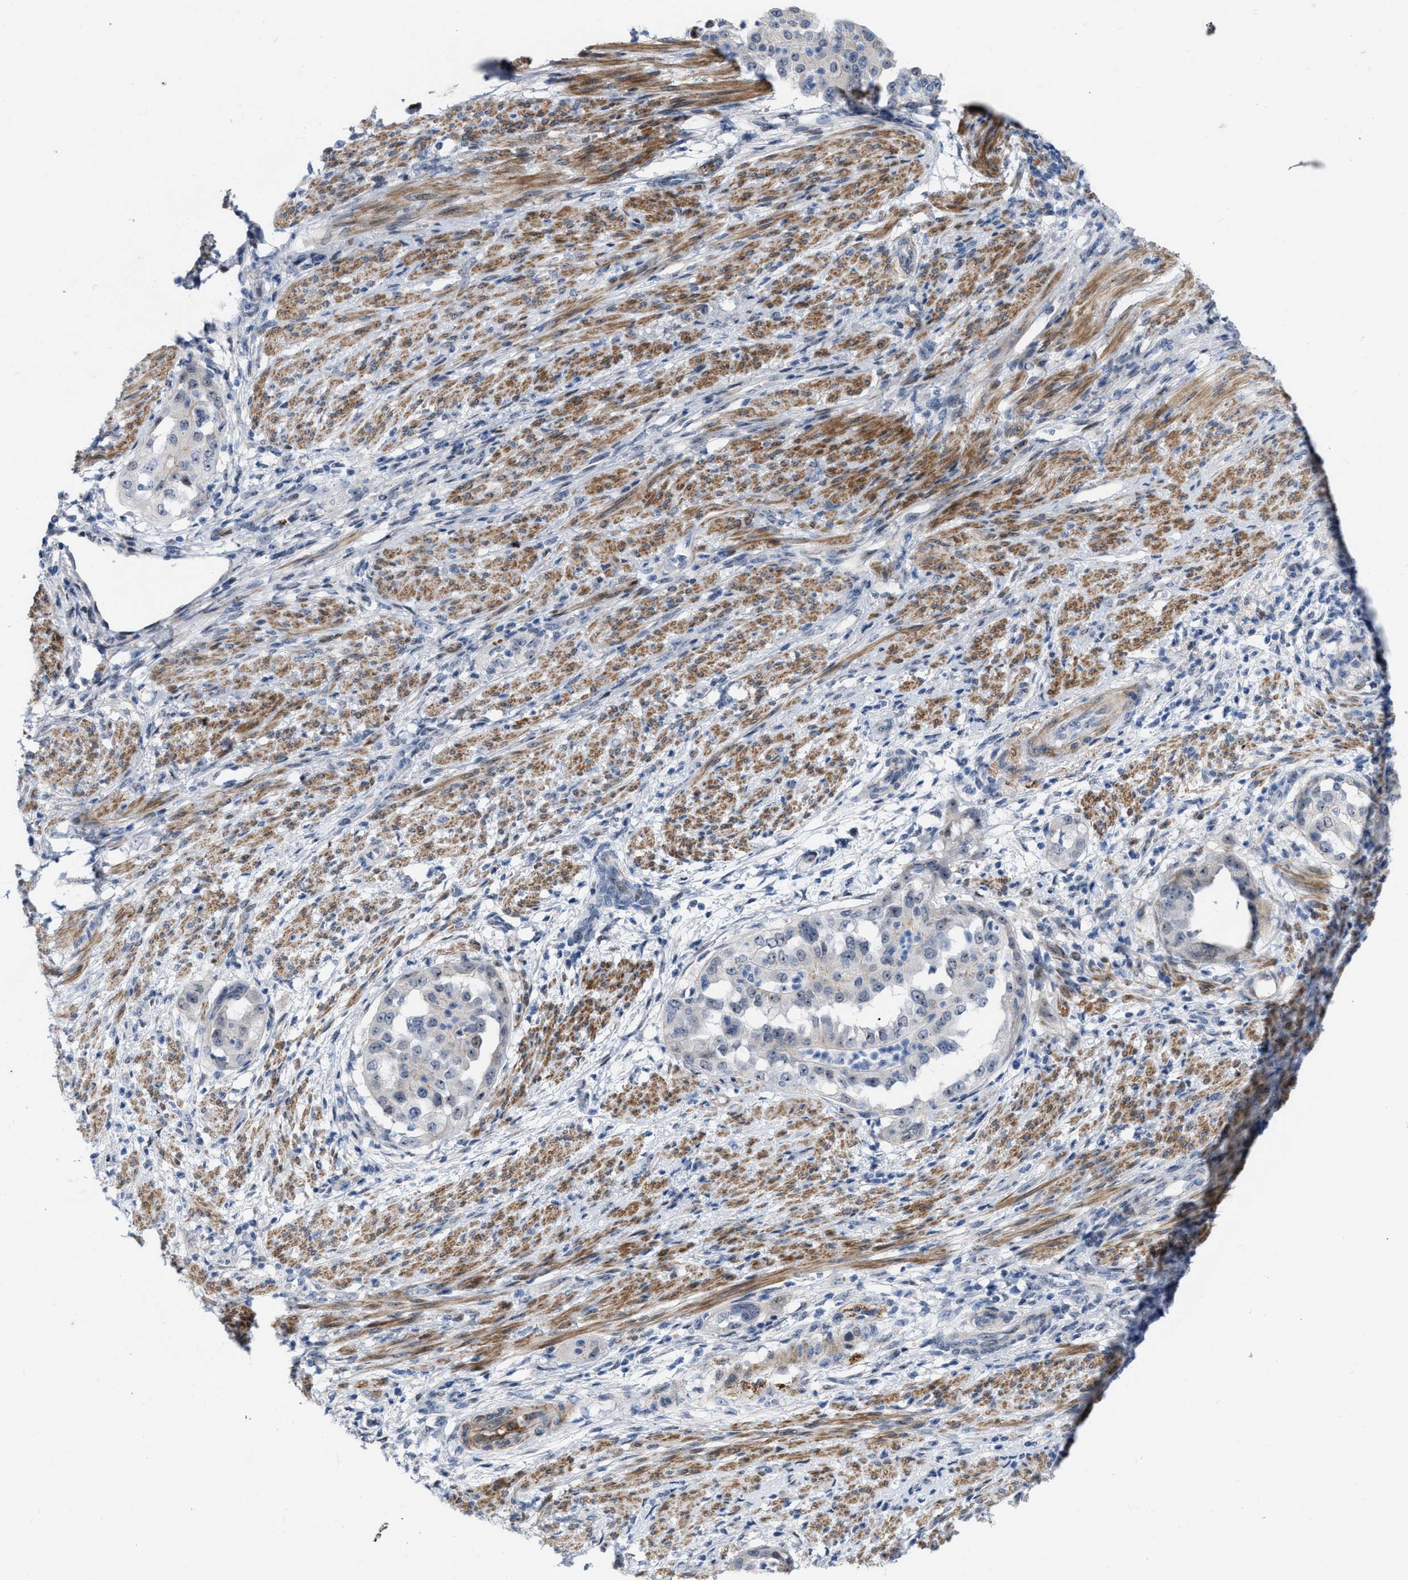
{"staining": {"intensity": "weak", "quantity": "25%-75%", "location": "cytoplasmic/membranous,nuclear"}, "tissue": "endometrial cancer", "cell_type": "Tumor cells", "image_type": "cancer", "snomed": [{"axis": "morphology", "description": "Adenocarcinoma, NOS"}, {"axis": "topography", "description": "Endometrium"}], "caption": "An immunohistochemistry (IHC) micrograph of neoplastic tissue is shown. Protein staining in brown shows weak cytoplasmic/membranous and nuclear positivity in adenocarcinoma (endometrial) within tumor cells. (DAB (3,3'-diaminobenzidine) IHC, brown staining for protein, blue staining for nuclei).", "gene": "POLR1F", "patient": {"sex": "female", "age": 85}}